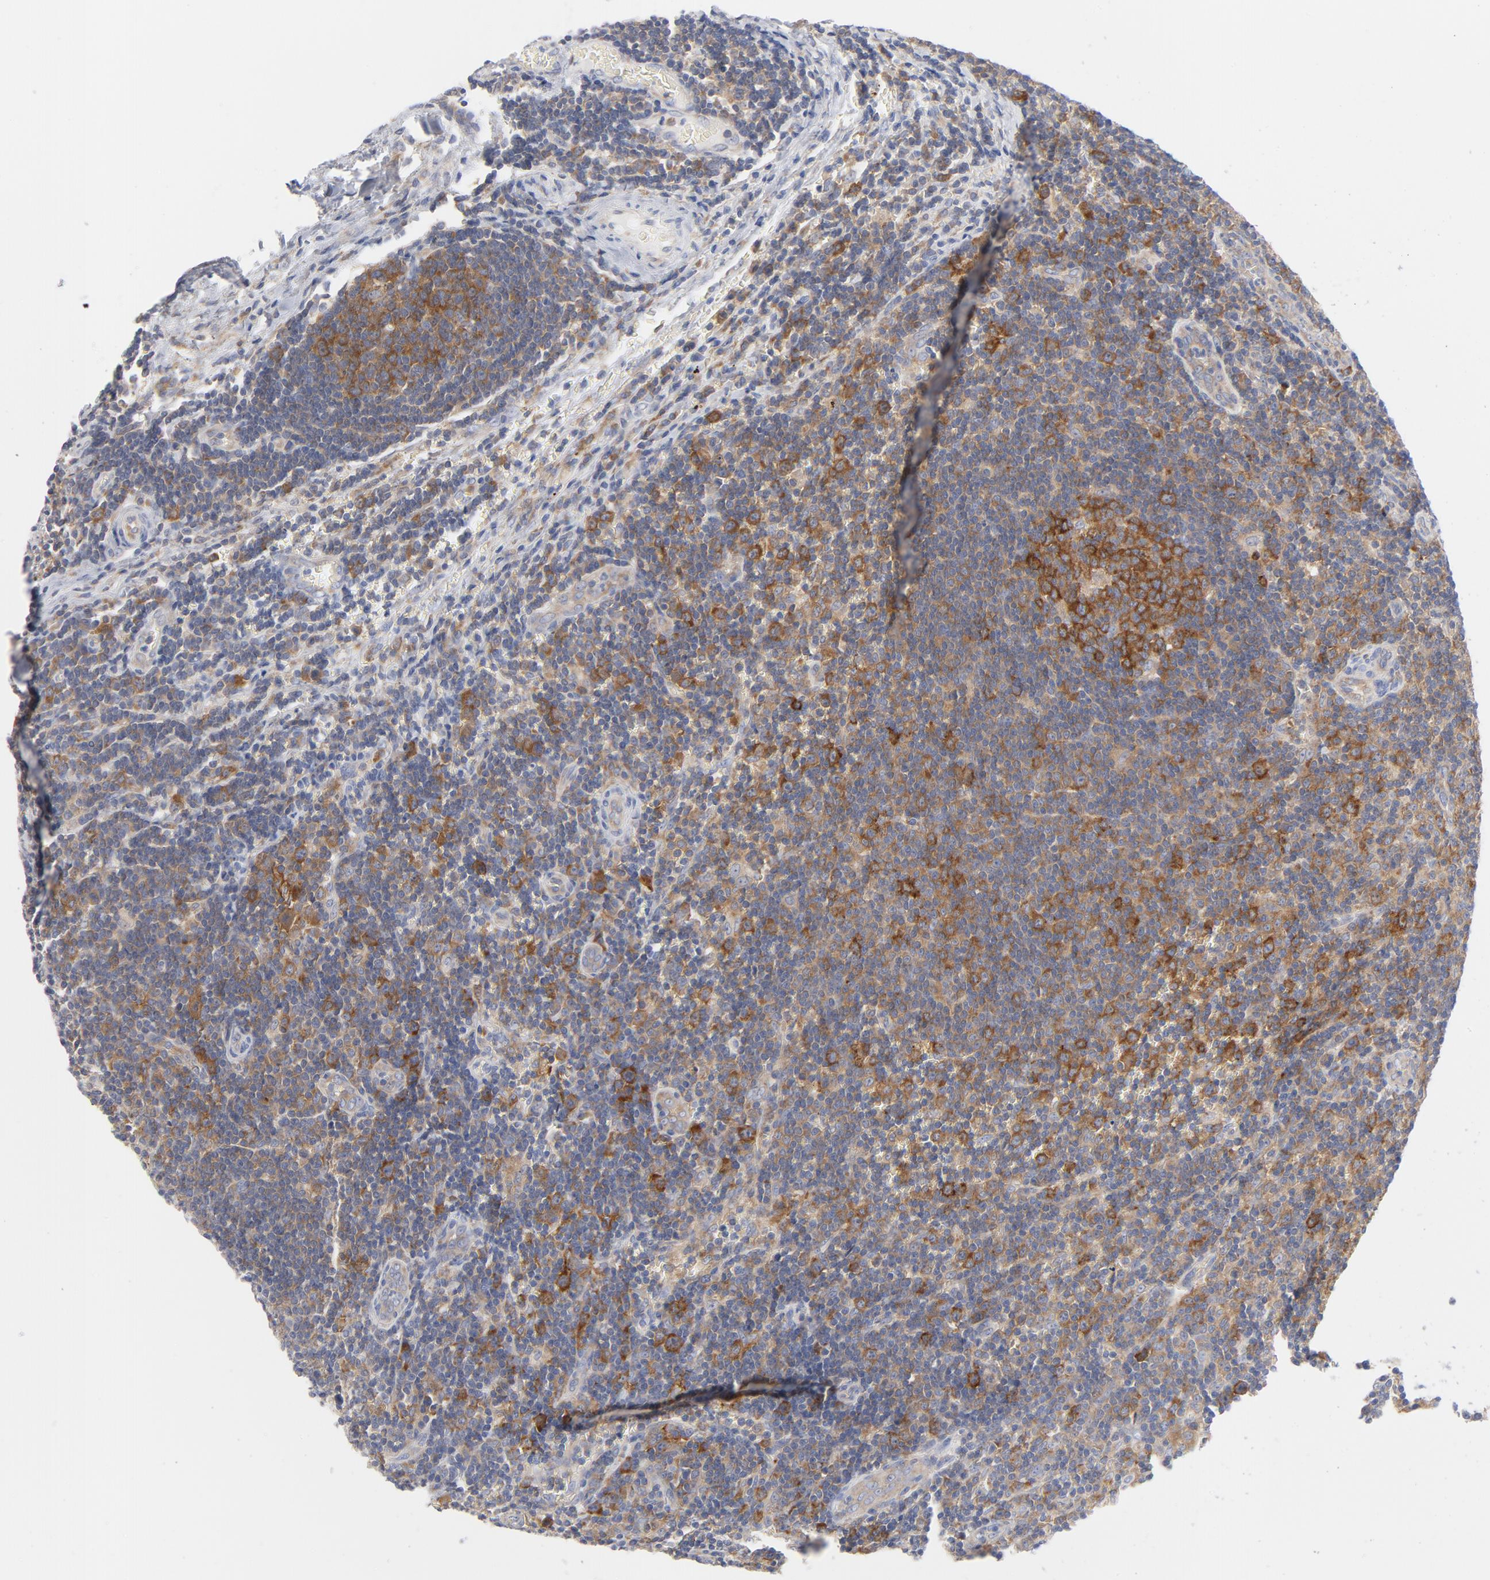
{"staining": {"intensity": "strong", "quantity": "25%-75%", "location": "cytoplasmic/membranous"}, "tissue": "lymph node", "cell_type": "Germinal center cells", "image_type": "normal", "snomed": [{"axis": "morphology", "description": "Normal tissue, NOS"}, {"axis": "topography", "description": "Lymph node"}, {"axis": "topography", "description": "Salivary gland"}], "caption": "Germinal center cells display strong cytoplasmic/membranous positivity in approximately 25%-75% of cells in benign lymph node.", "gene": "CD86", "patient": {"sex": "male", "age": 8}}